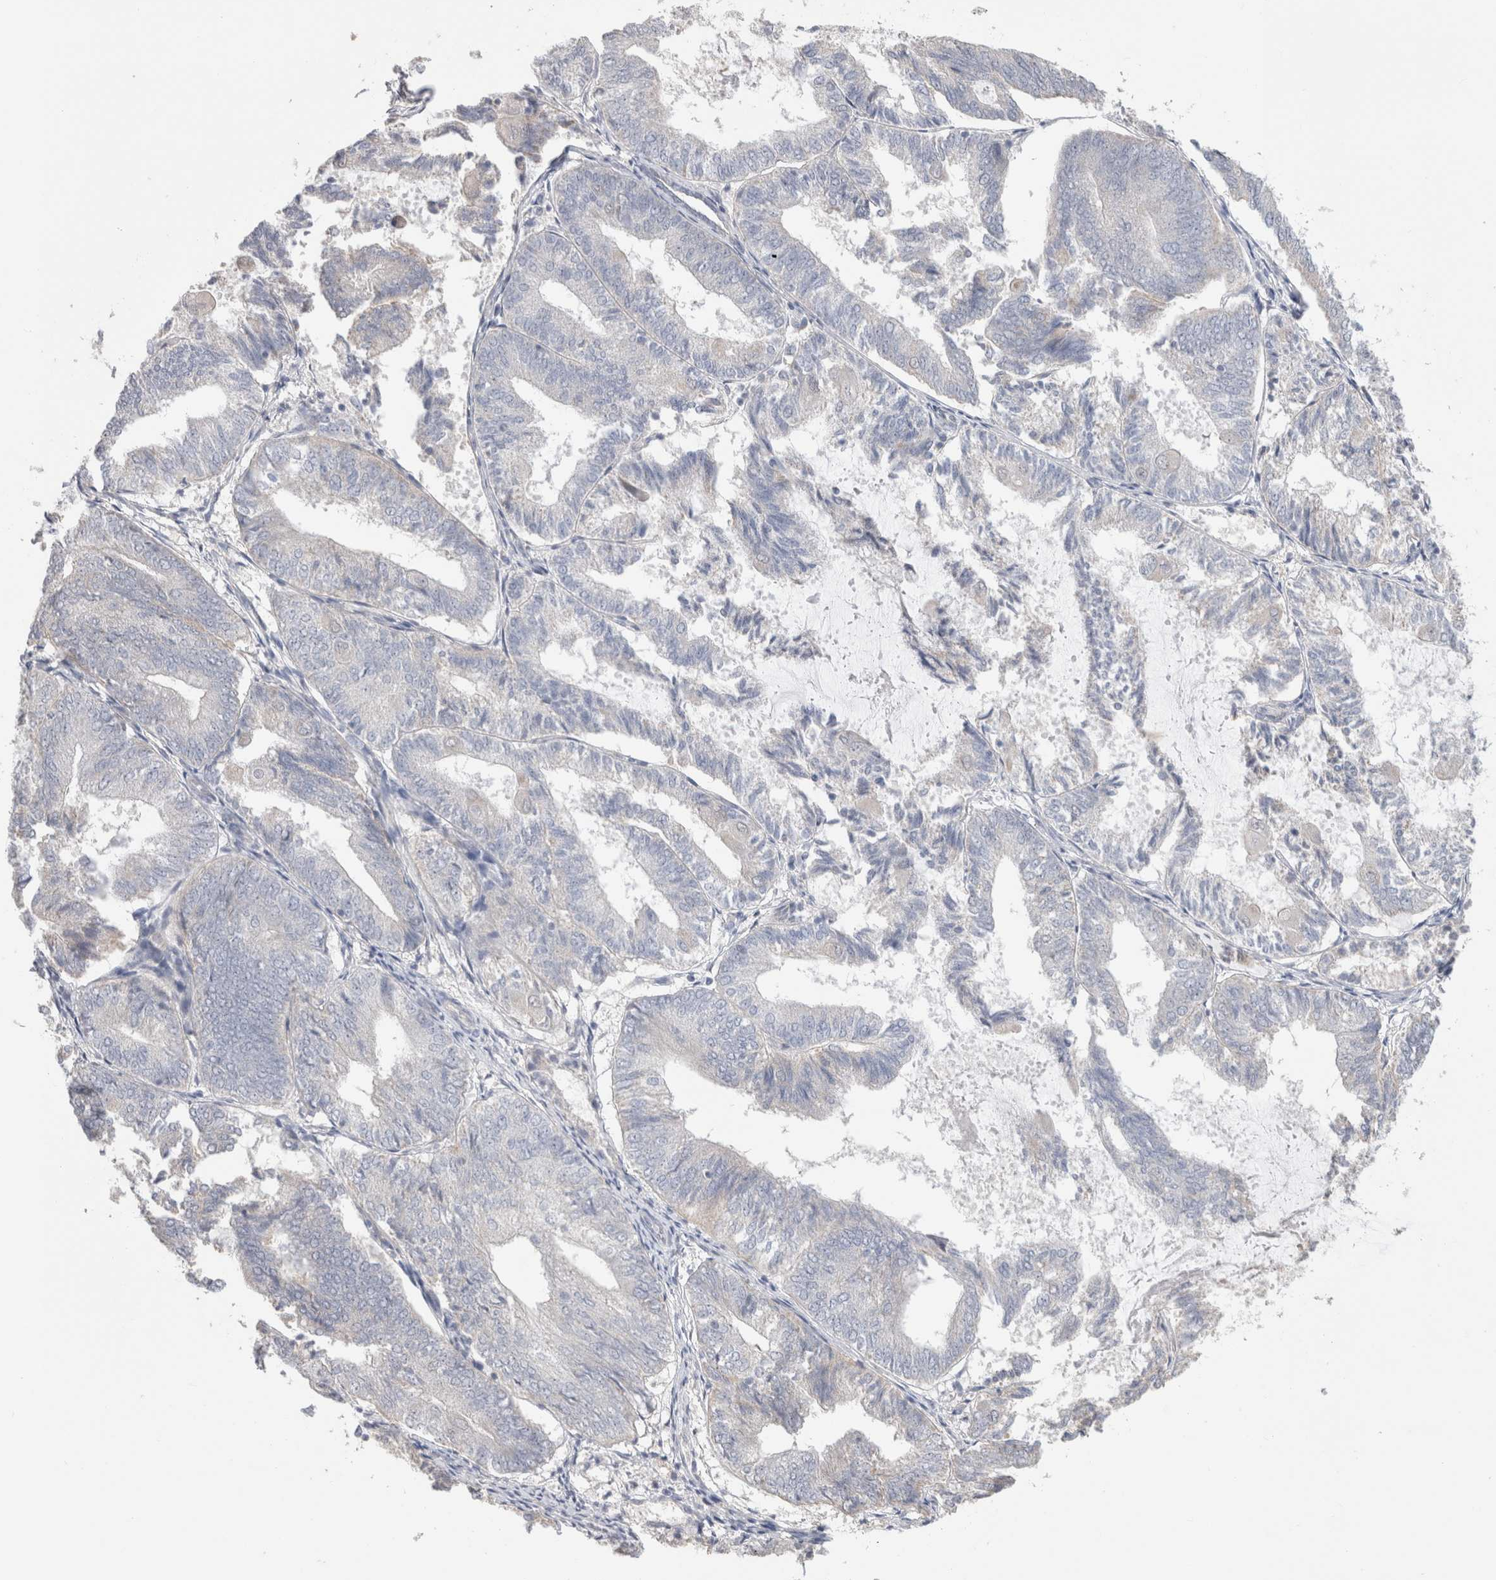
{"staining": {"intensity": "negative", "quantity": "none", "location": "none"}, "tissue": "endometrial cancer", "cell_type": "Tumor cells", "image_type": "cancer", "snomed": [{"axis": "morphology", "description": "Adenocarcinoma, NOS"}, {"axis": "topography", "description": "Endometrium"}], "caption": "There is no significant expression in tumor cells of endometrial cancer (adenocarcinoma).", "gene": "DMD", "patient": {"sex": "female", "age": 81}}